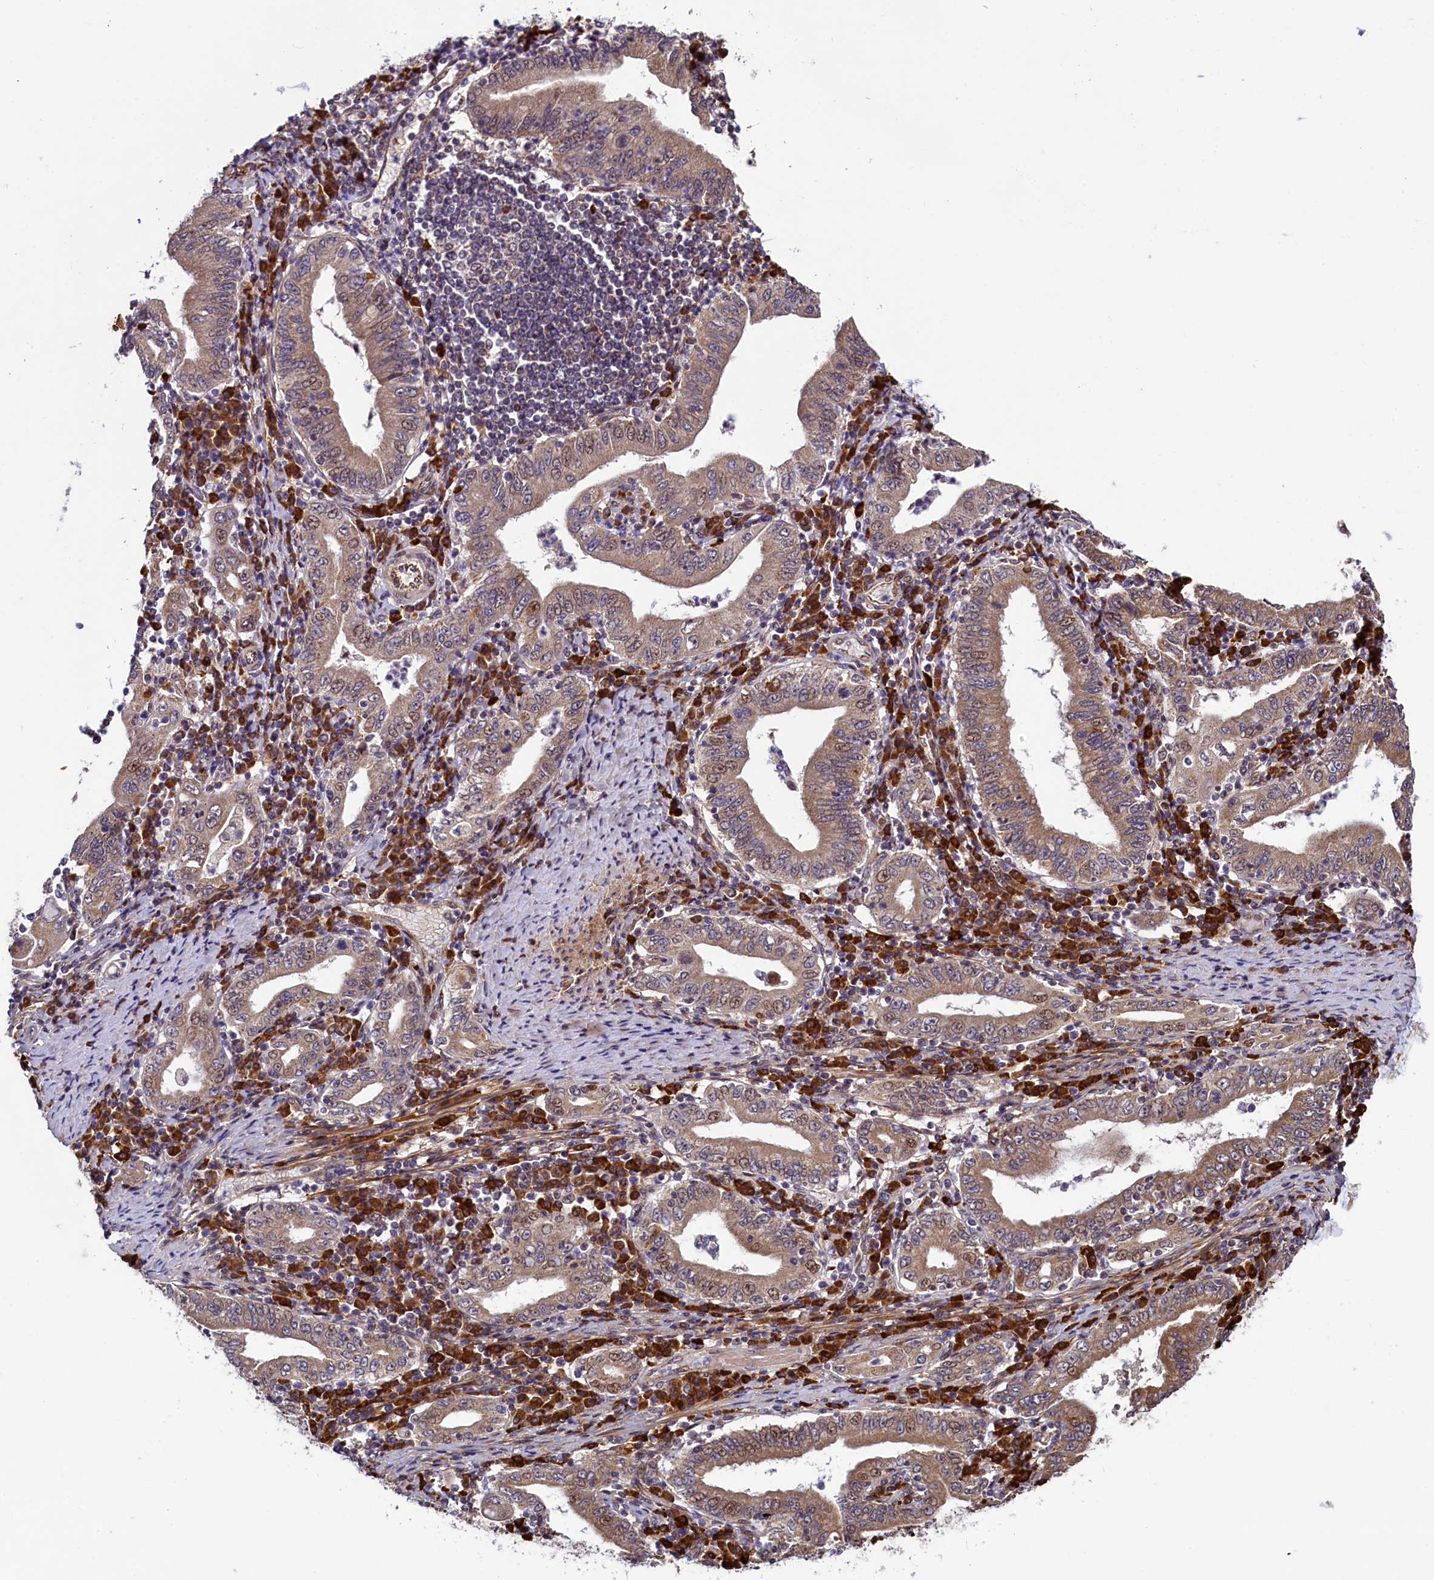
{"staining": {"intensity": "moderate", "quantity": ">75%", "location": "cytoplasmic/membranous,nuclear"}, "tissue": "stomach cancer", "cell_type": "Tumor cells", "image_type": "cancer", "snomed": [{"axis": "morphology", "description": "Normal tissue, NOS"}, {"axis": "morphology", "description": "Adenocarcinoma, NOS"}, {"axis": "topography", "description": "Esophagus"}, {"axis": "topography", "description": "Stomach, upper"}, {"axis": "topography", "description": "Peripheral nerve tissue"}], "caption": "Immunohistochemistry (IHC) of stomach adenocarcinoma shows medium levels of moderate cytoplasmic/membranous and nuclear positivity in approximately >75% of tumor cells. (brown staining indicates protein expression, while blue staining denotes nuclei).", "gene": "RBFA", "patient": {"sex": "male", "age": 62}}